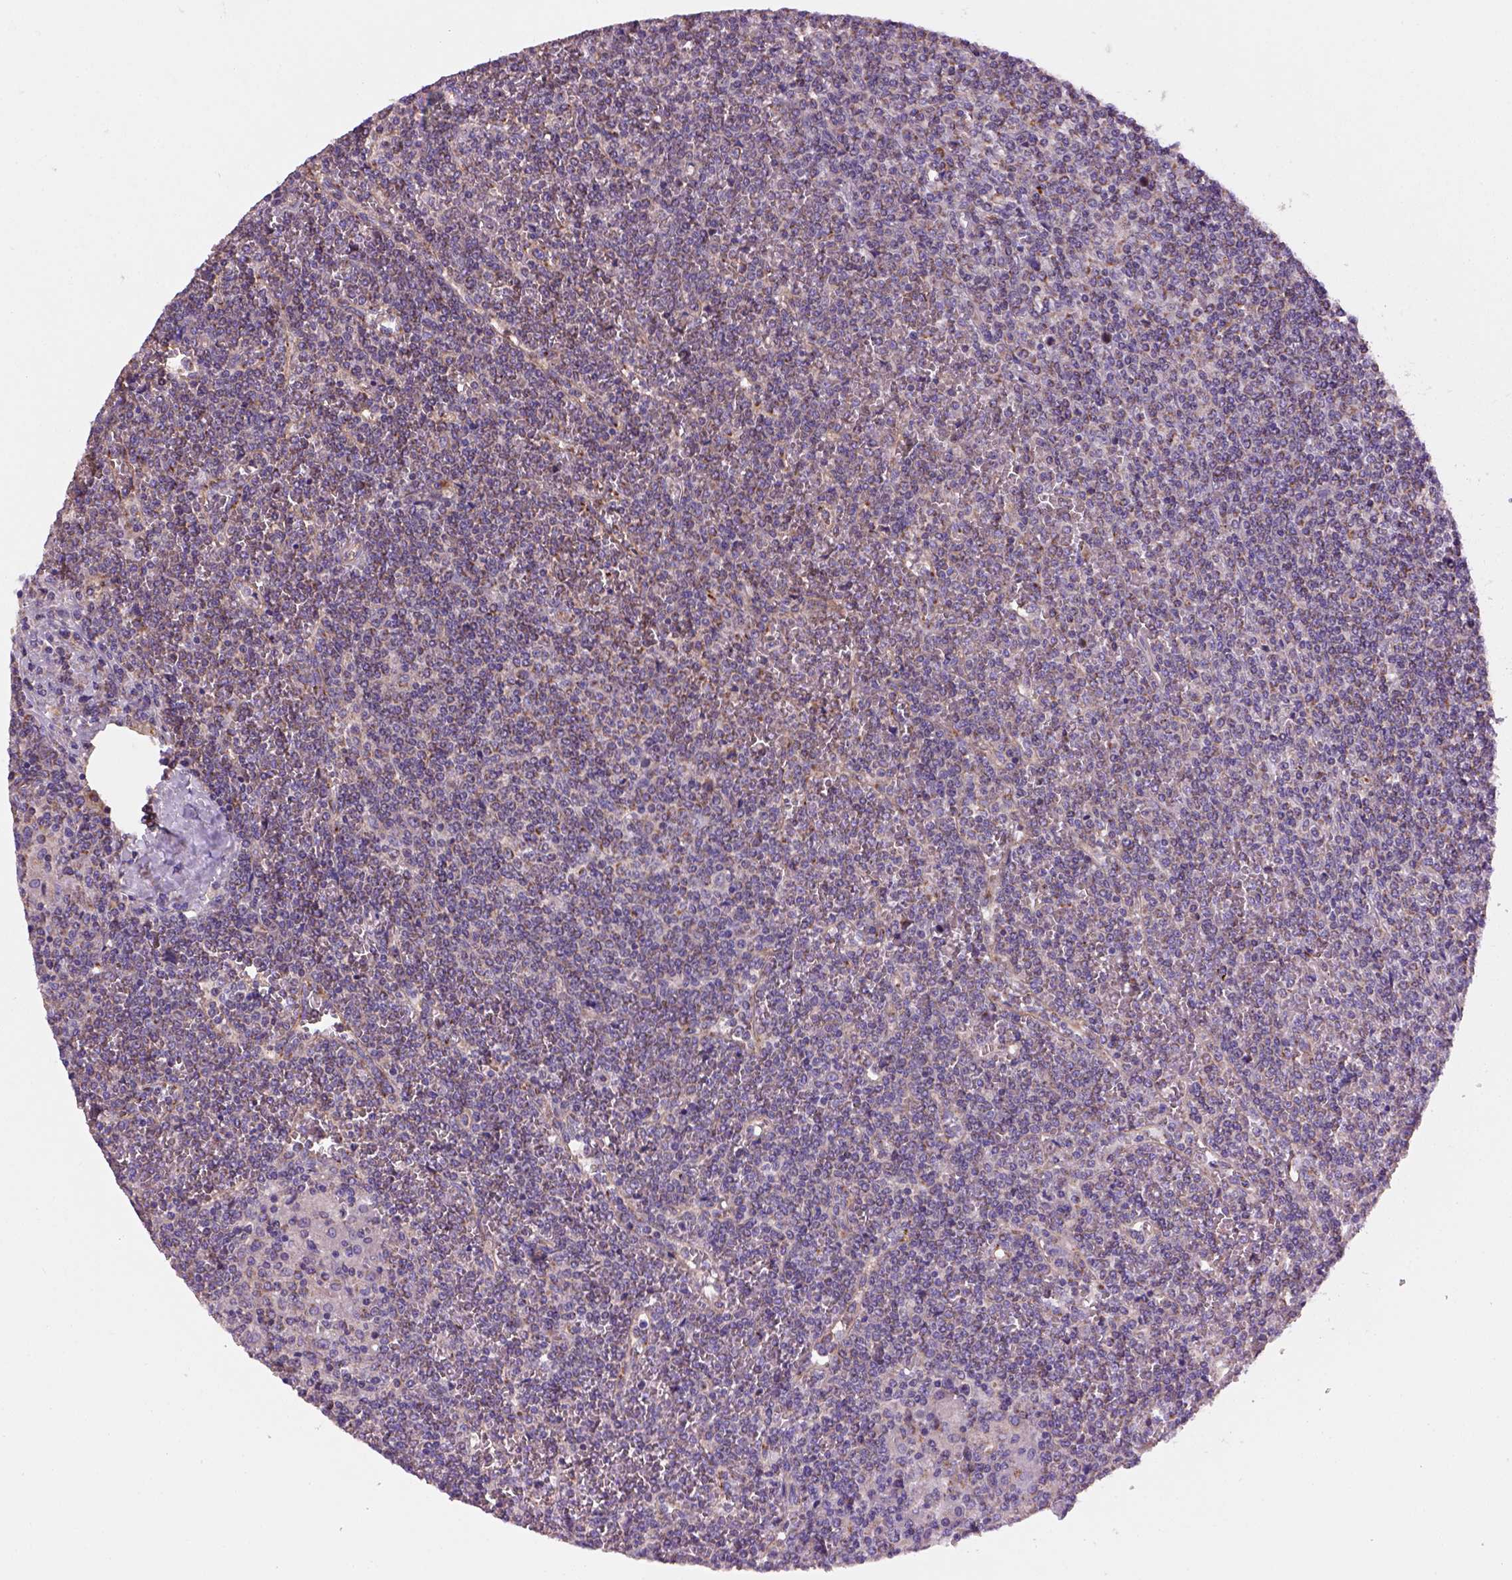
{"staining": {"intensity": "weak", "quantity": "25%-75%", "location": "cytoplasmic/membranous"}, "tissue": "lymphoma", "cell_type": "Tumor cells", "image_type": "cancer", "snomed": [{"axis": "morphology", "description": "Malignant lymphoma, non-Hodgkin's type, Low grade"}, {"axis": "topography", "description": "Spleen"}], "caption": "This is an image of immunohistochemistry (IHC) staining of malignant lymphoma, non-Hodgkin's type (low-grade), which shows weak staining in the cytoplasmic/membranous of tumor cells.", "gene": "WARS2", "patient": {"sex": "female", "age": 19}}